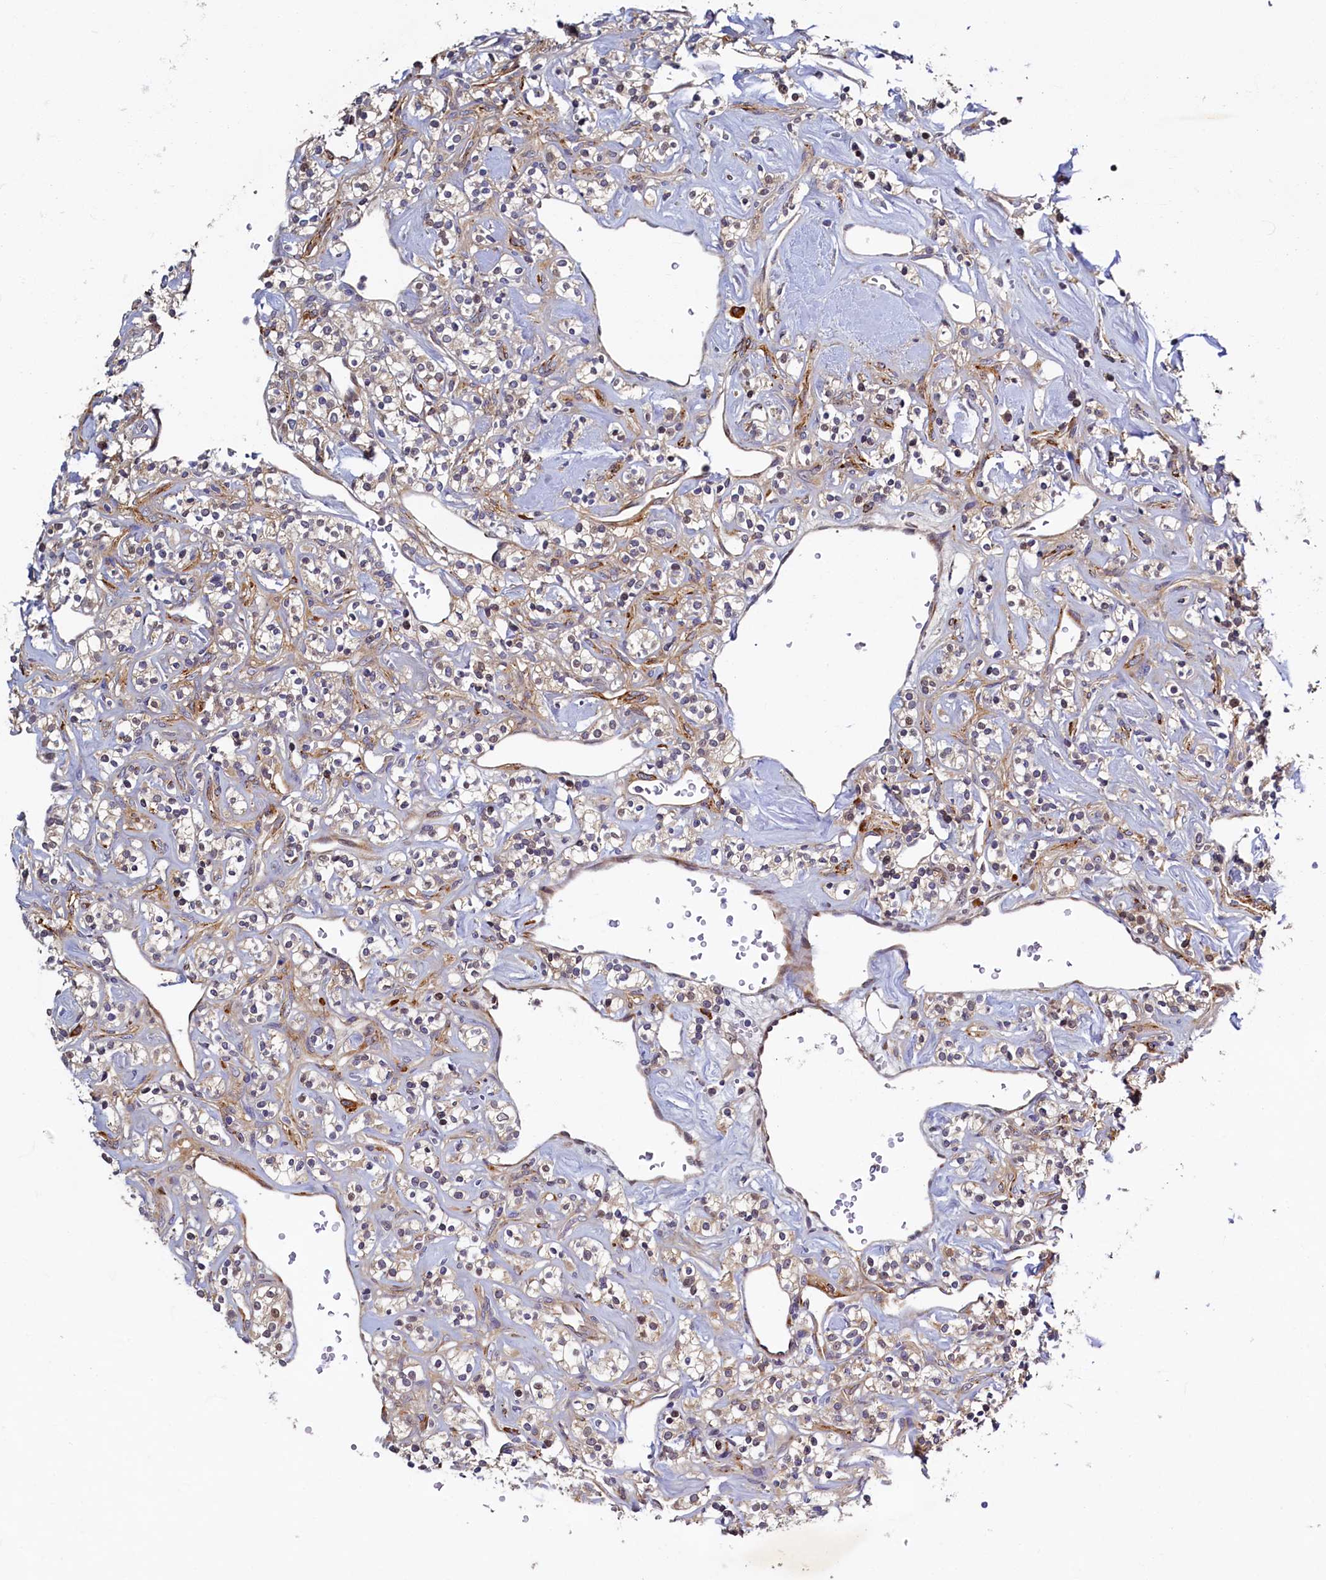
{"staining": {"intensity": "weak", "quantity": "<25%", "location": "cytoplasmic/membranous"}, "tissue": "renal cancer", "cell_type": "Tumor cells", "image_type": "cancer", "snomed": [{"axis": "morphology", "description": "Adenocarcinoma, NOS"}, {"axis": "topography", "description": "Kidney"}], "caption": "Histopathology image shows no protein staining in tumor cells of renal cancer tissue. (Brightfield microscopy of DAB (3,3'-diaminobenzidine) IHC at high magnification).", "gene": "SLC16A14", "patient": {"sex": "male", "age": 77}}